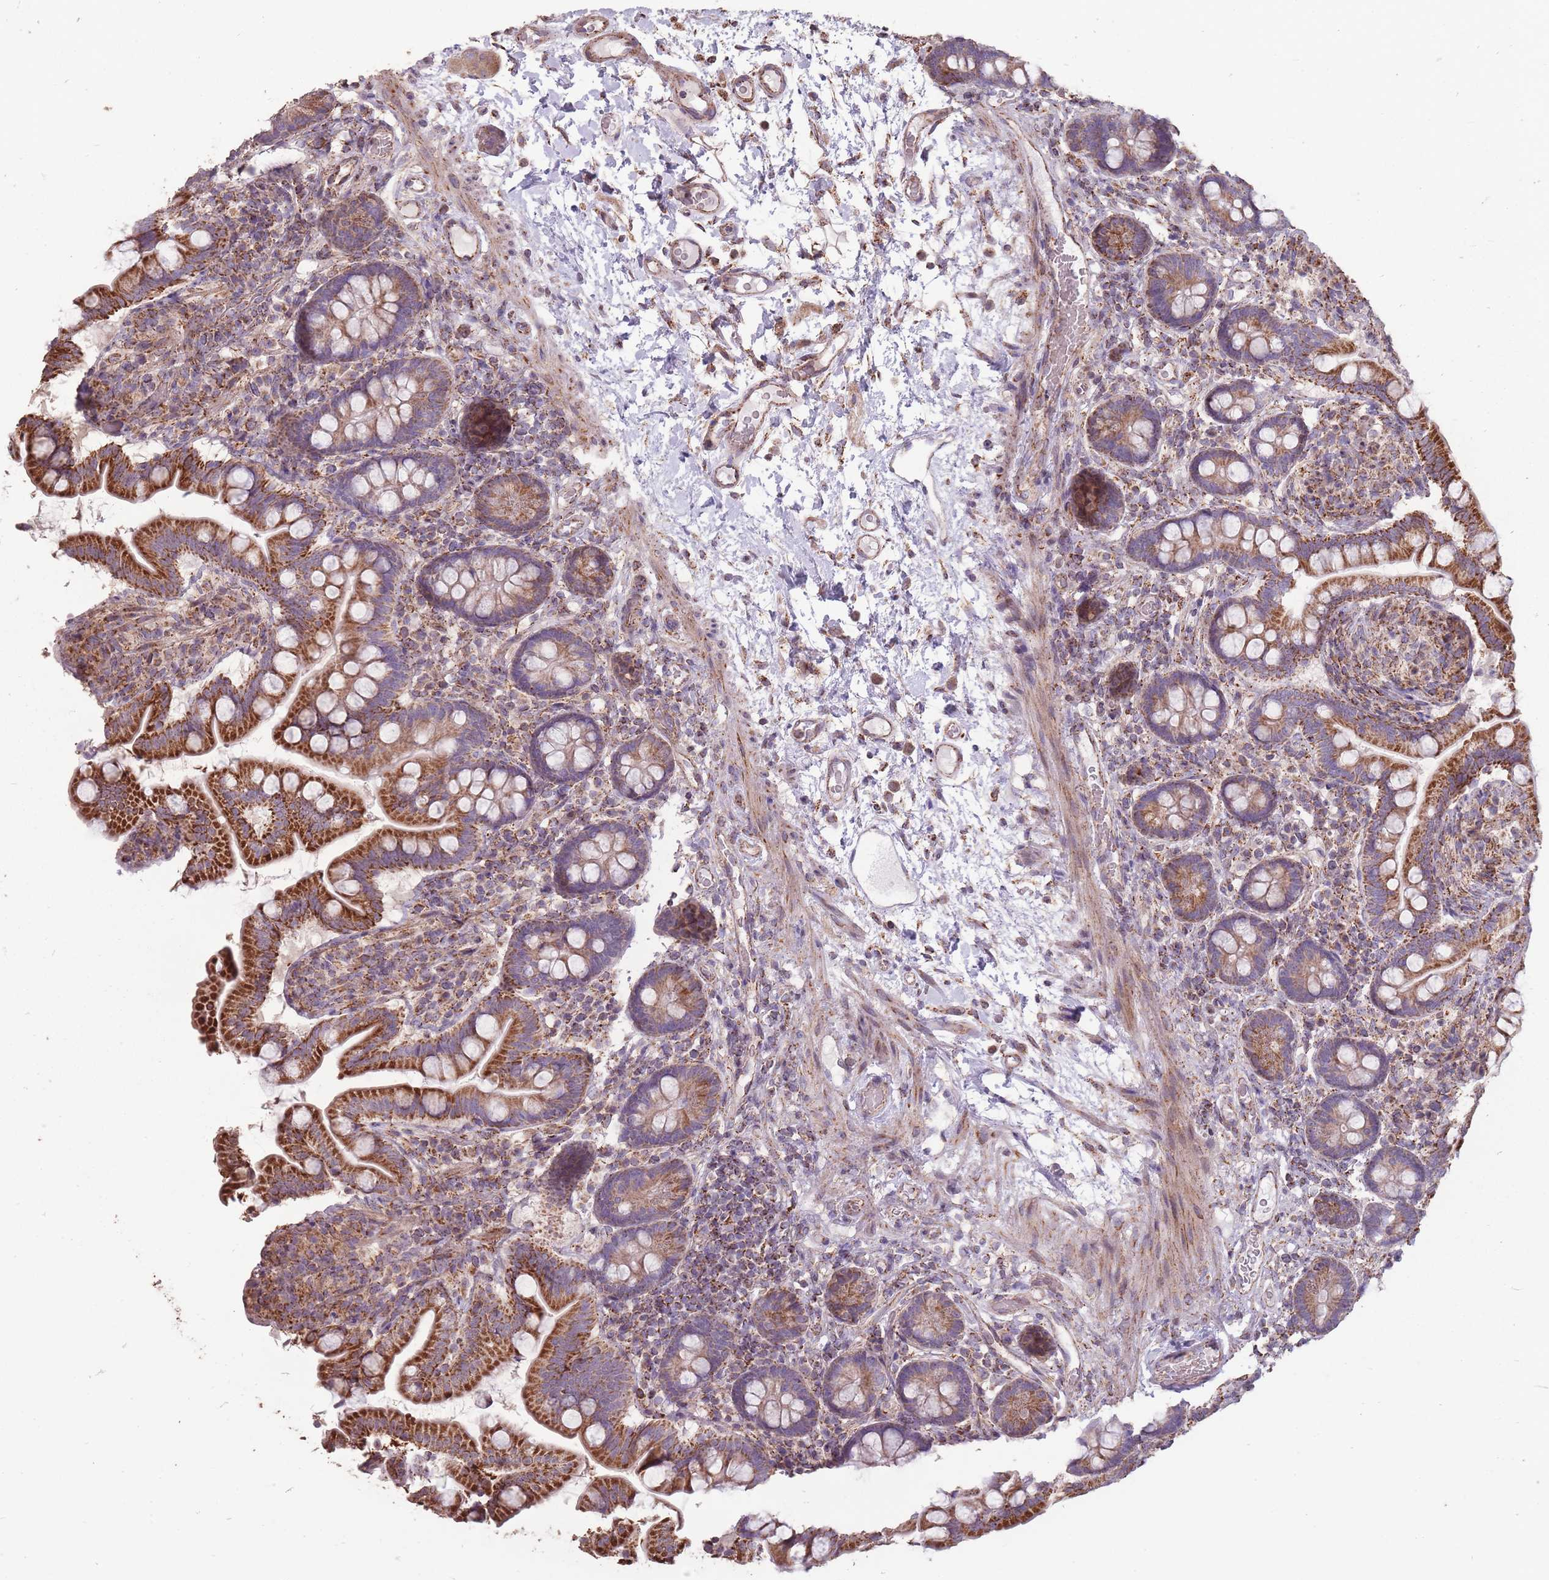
{"staining": {"intensity": "strong", "quantity": ">75%", "location": "cytoplasmic/membranous"}, "tissue": "small intestine", "cell_type": "Glandular cells", "image_type": "normal", "snomed": [{"axis": "morphology", "description": "Normal tissue, NOS"}, {"axis": "topography", "description": "Small intestine"}], "caption": "Strong cytoplasmic/membranous staining is seen in about >75% of glandular cells in unremarkable small intestine. (DAB IHC with brightfield microscopy, high magnification).", "gene": "CNOT8", "patient": {"sex": "female", "age": 64}}